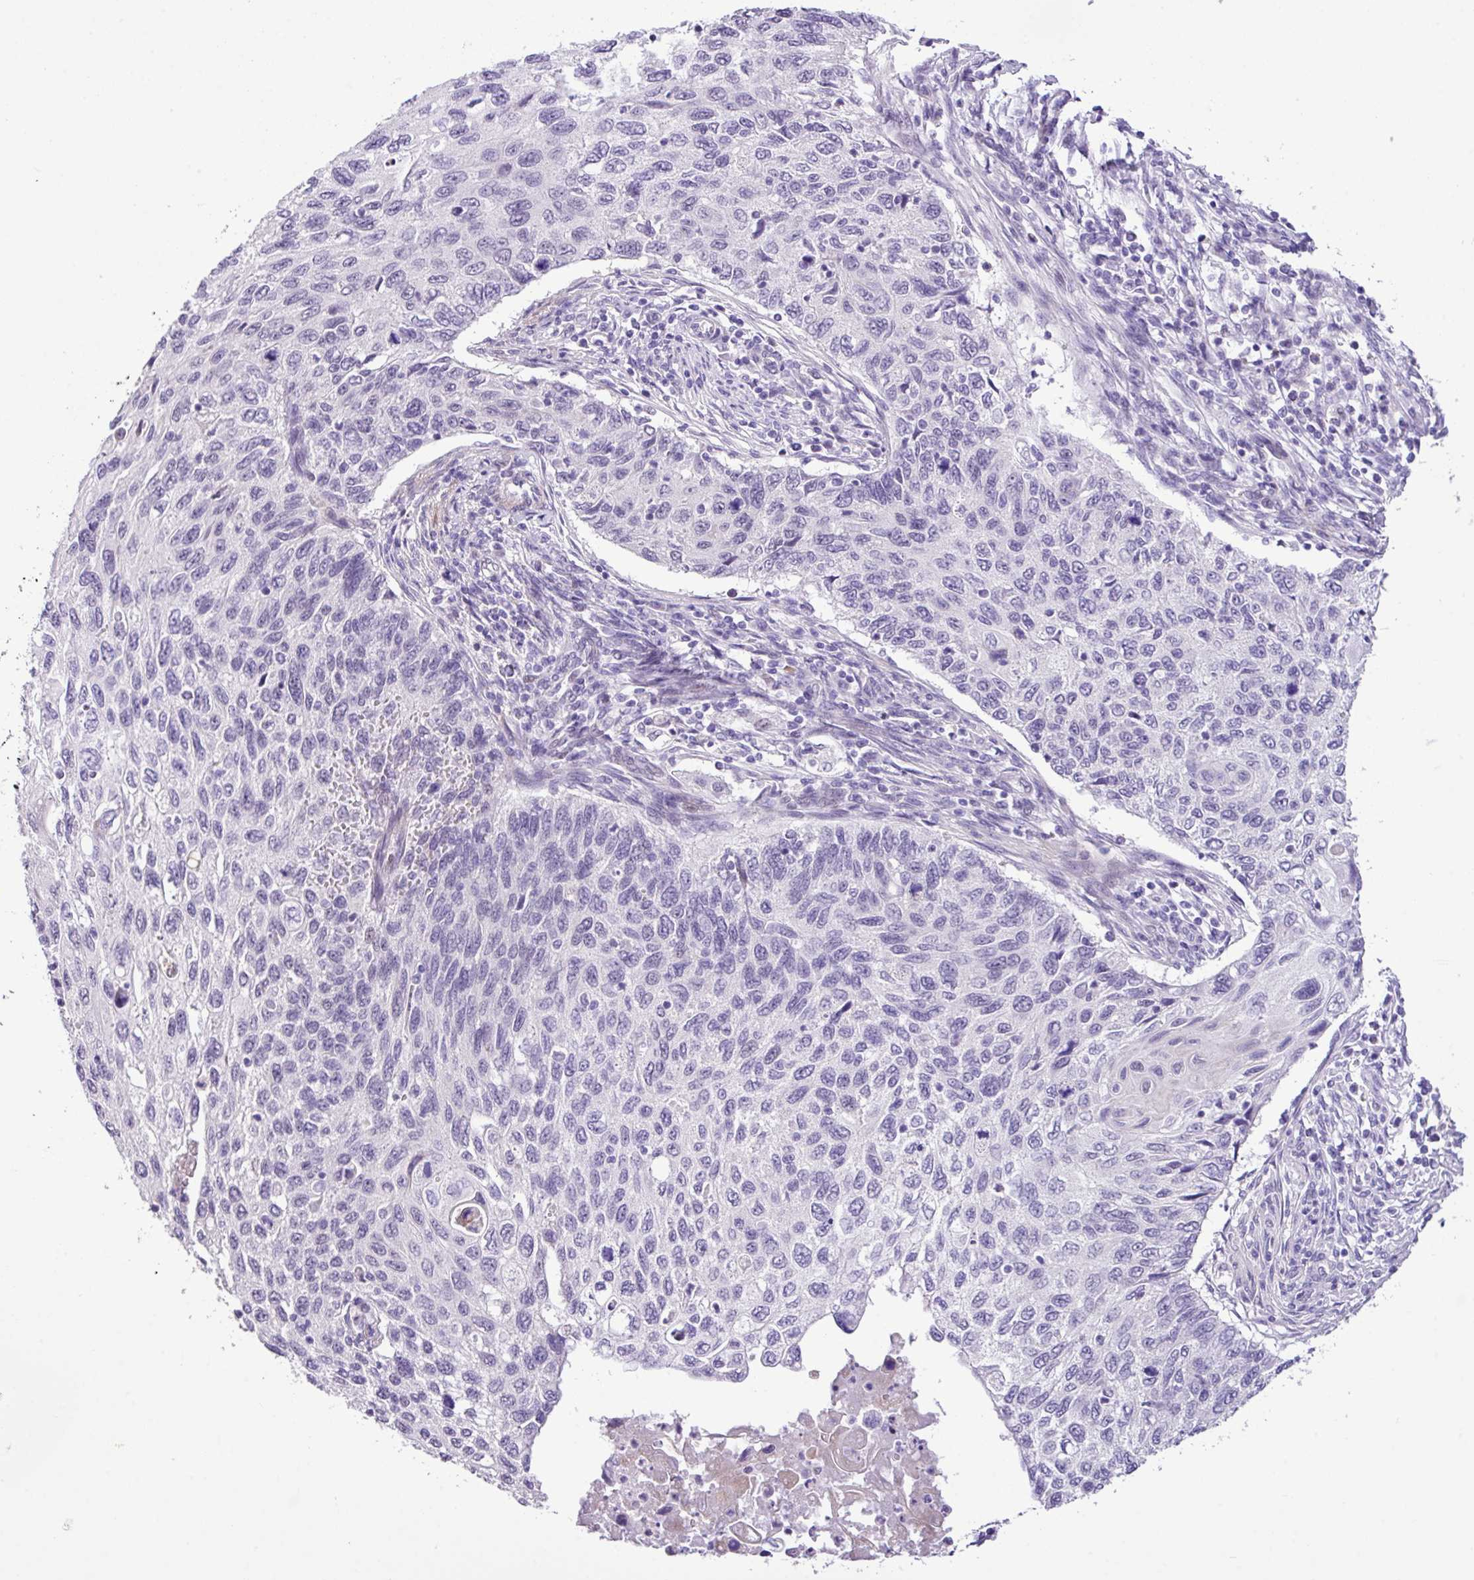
{"staining": {"intensity": "negative", "quantity": "none", "location": "none"}, "tissue": "cervical cancer", "cell_type": "Tumor cells", "image_type": "cancer", "snomed": [{"axis": "morphology", "description": "Squamous cell carcinoma, NOS"}, {"axis": "topography", "description": "Cervix"}], "caption": "IHC photomicrograph of cervical cancer (squamous cell carcinoma) stained for a protein (brown), which reveals no staining in tumor cells.", "gene": "YLPM1", "patient": {"sex": "female", "age": 70}}